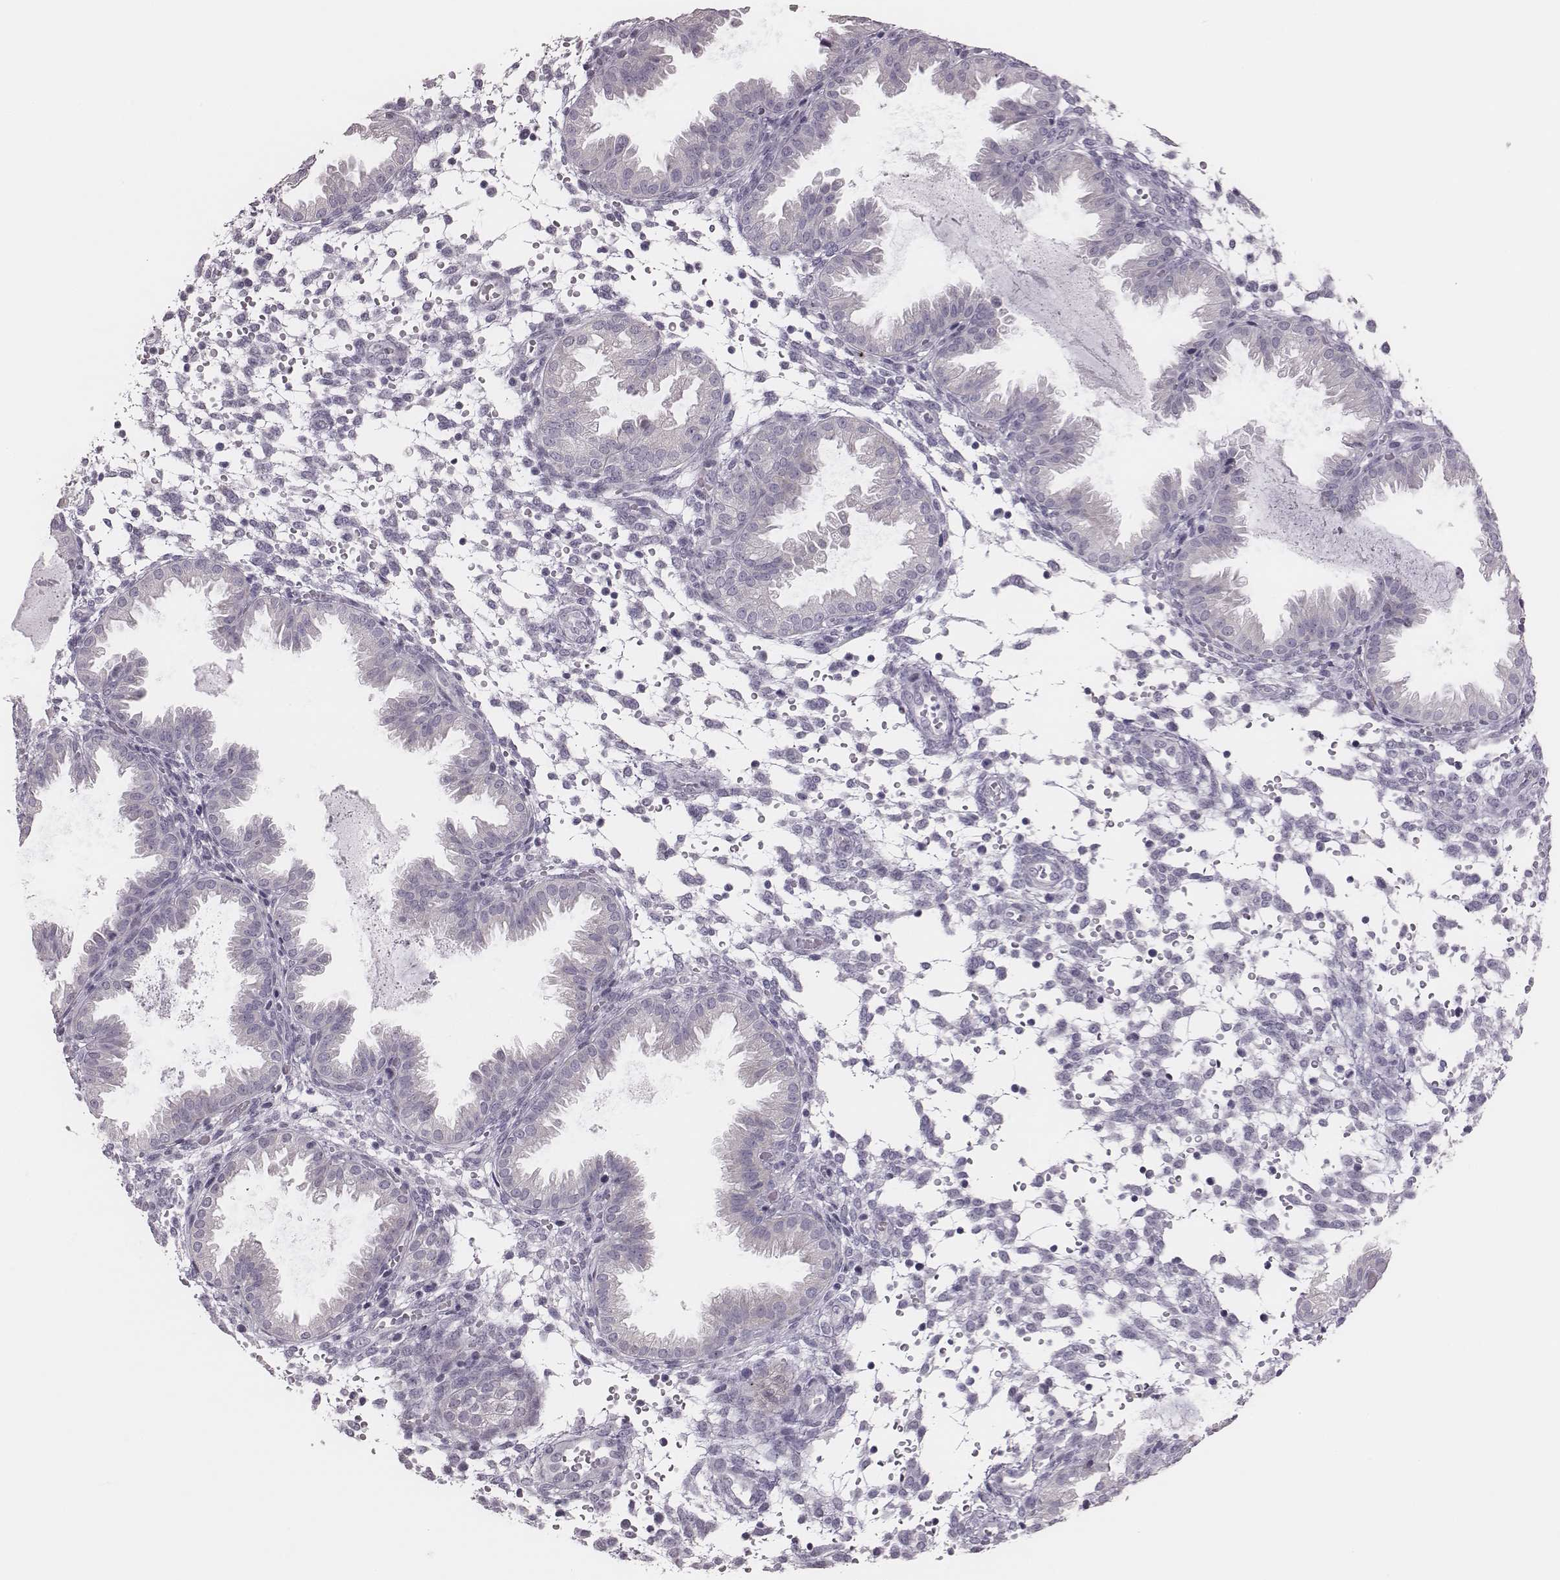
{"staining": {"intensity": "negative", "quantity": "none", "location": "none"}, "tissue": "endometrium", "cell_type": "Cells in endometrial stroma", "image_type": "normal", "snomed": [{"axis": "morphology", "description": "Normal tissue, NOS"}, {"axis": "topography", "description": "Endometrium"}], "caption": "This is a image of immunohistochemistry (IHC) staining of benign endometrium, which shows no staining in cells in endometrial stroma. (DAB IHC, high magnification).", "gene": "ADGRF4", "patient": {"sex": "female", "age": 33}}